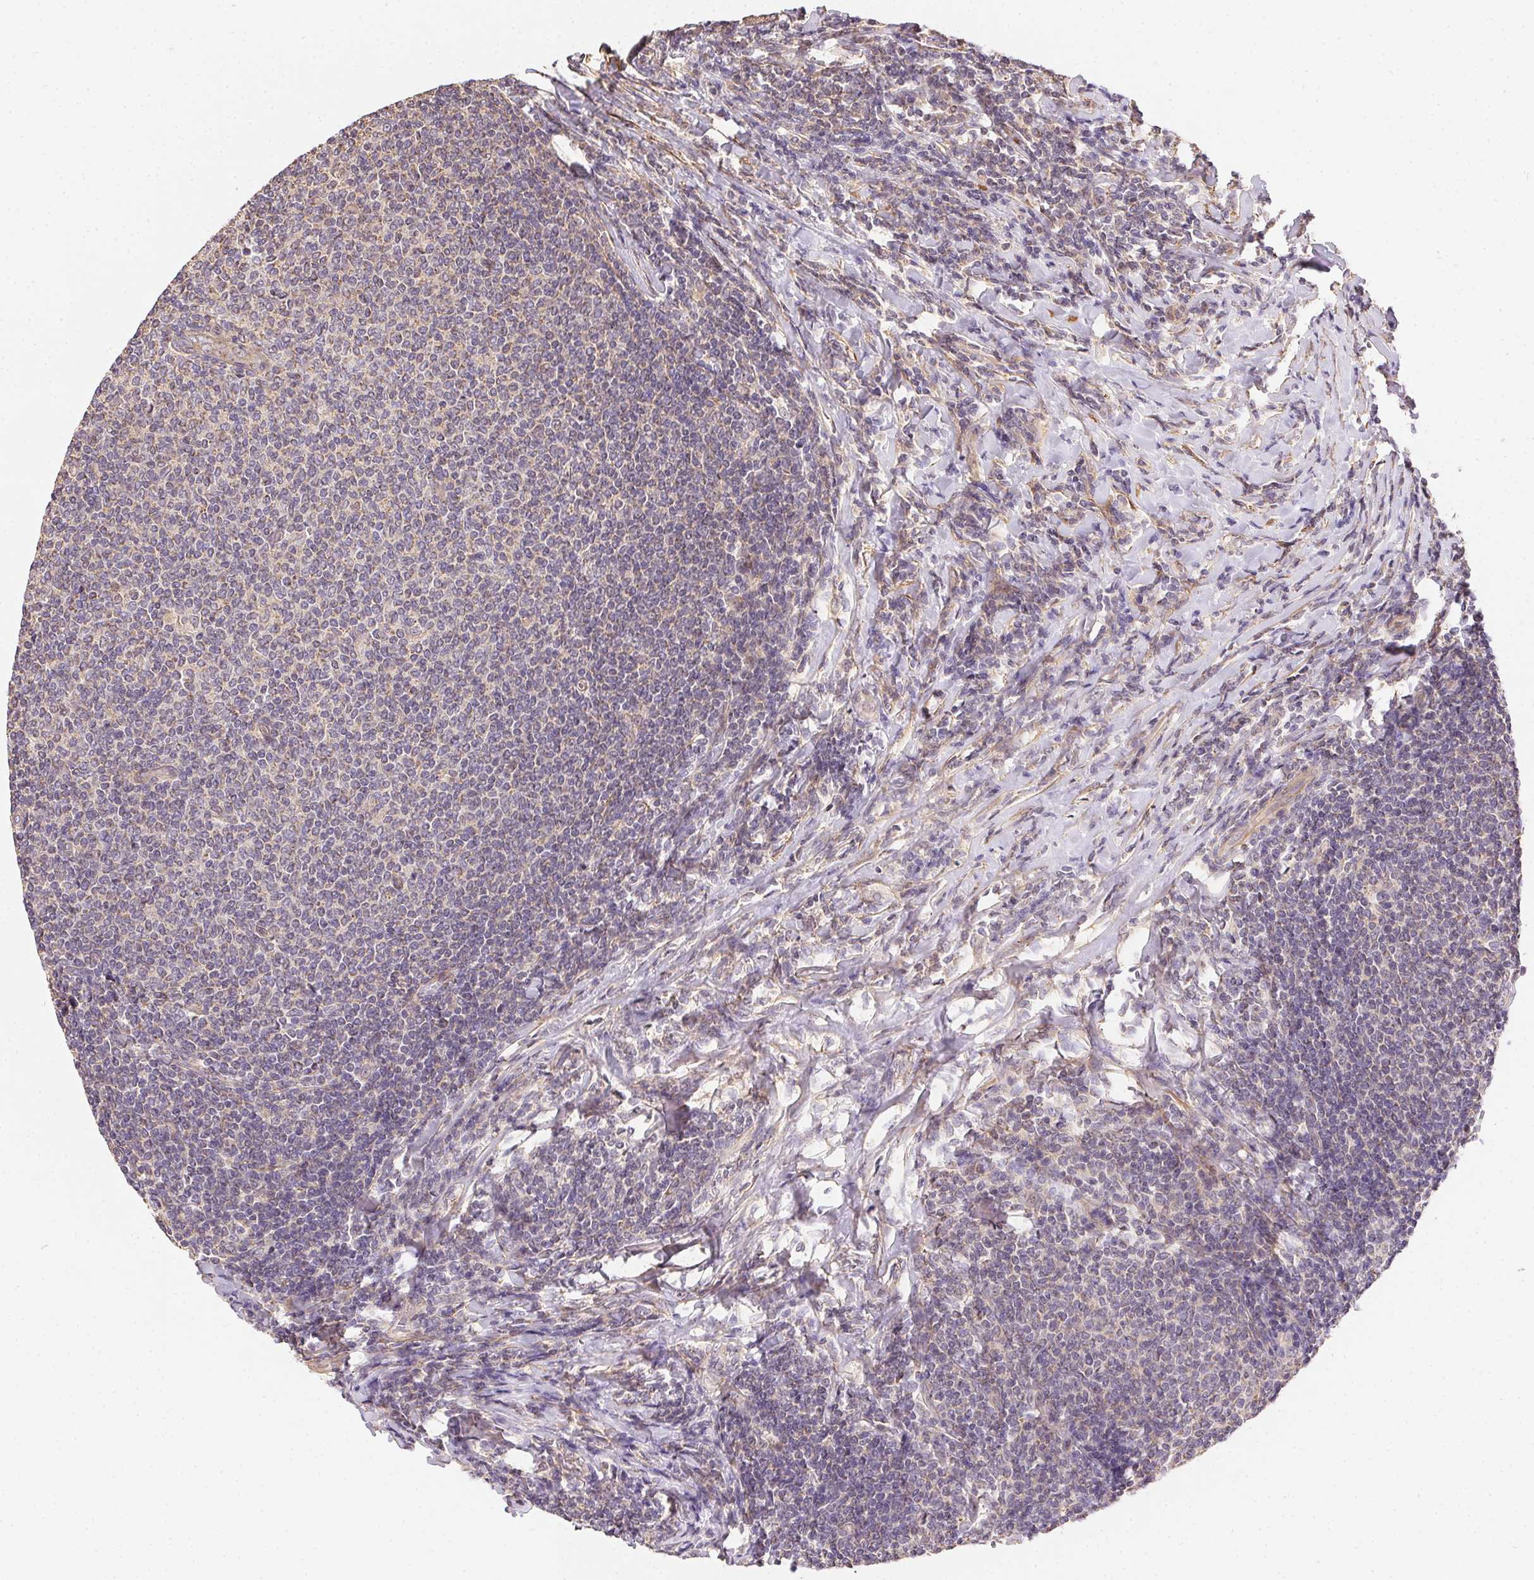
{"staining": {"intensity": "negative", "quantity": "none", "location": "none"}, "tissue": "lymphoma", "cell_type": "Tumor cells", "image_type": "cancer", "snomed": [{"axis": "morphology", "description": "Malignant lymphoma, non-Hodgkin's type, Low grade"}, {"axis": "topography", "description": "Lymph node"}], "caption": "Tumor cells show no significant protein expression in lymphoma.", "gene": "REV3L", "patient": {"sex": "male", "age": 52}}